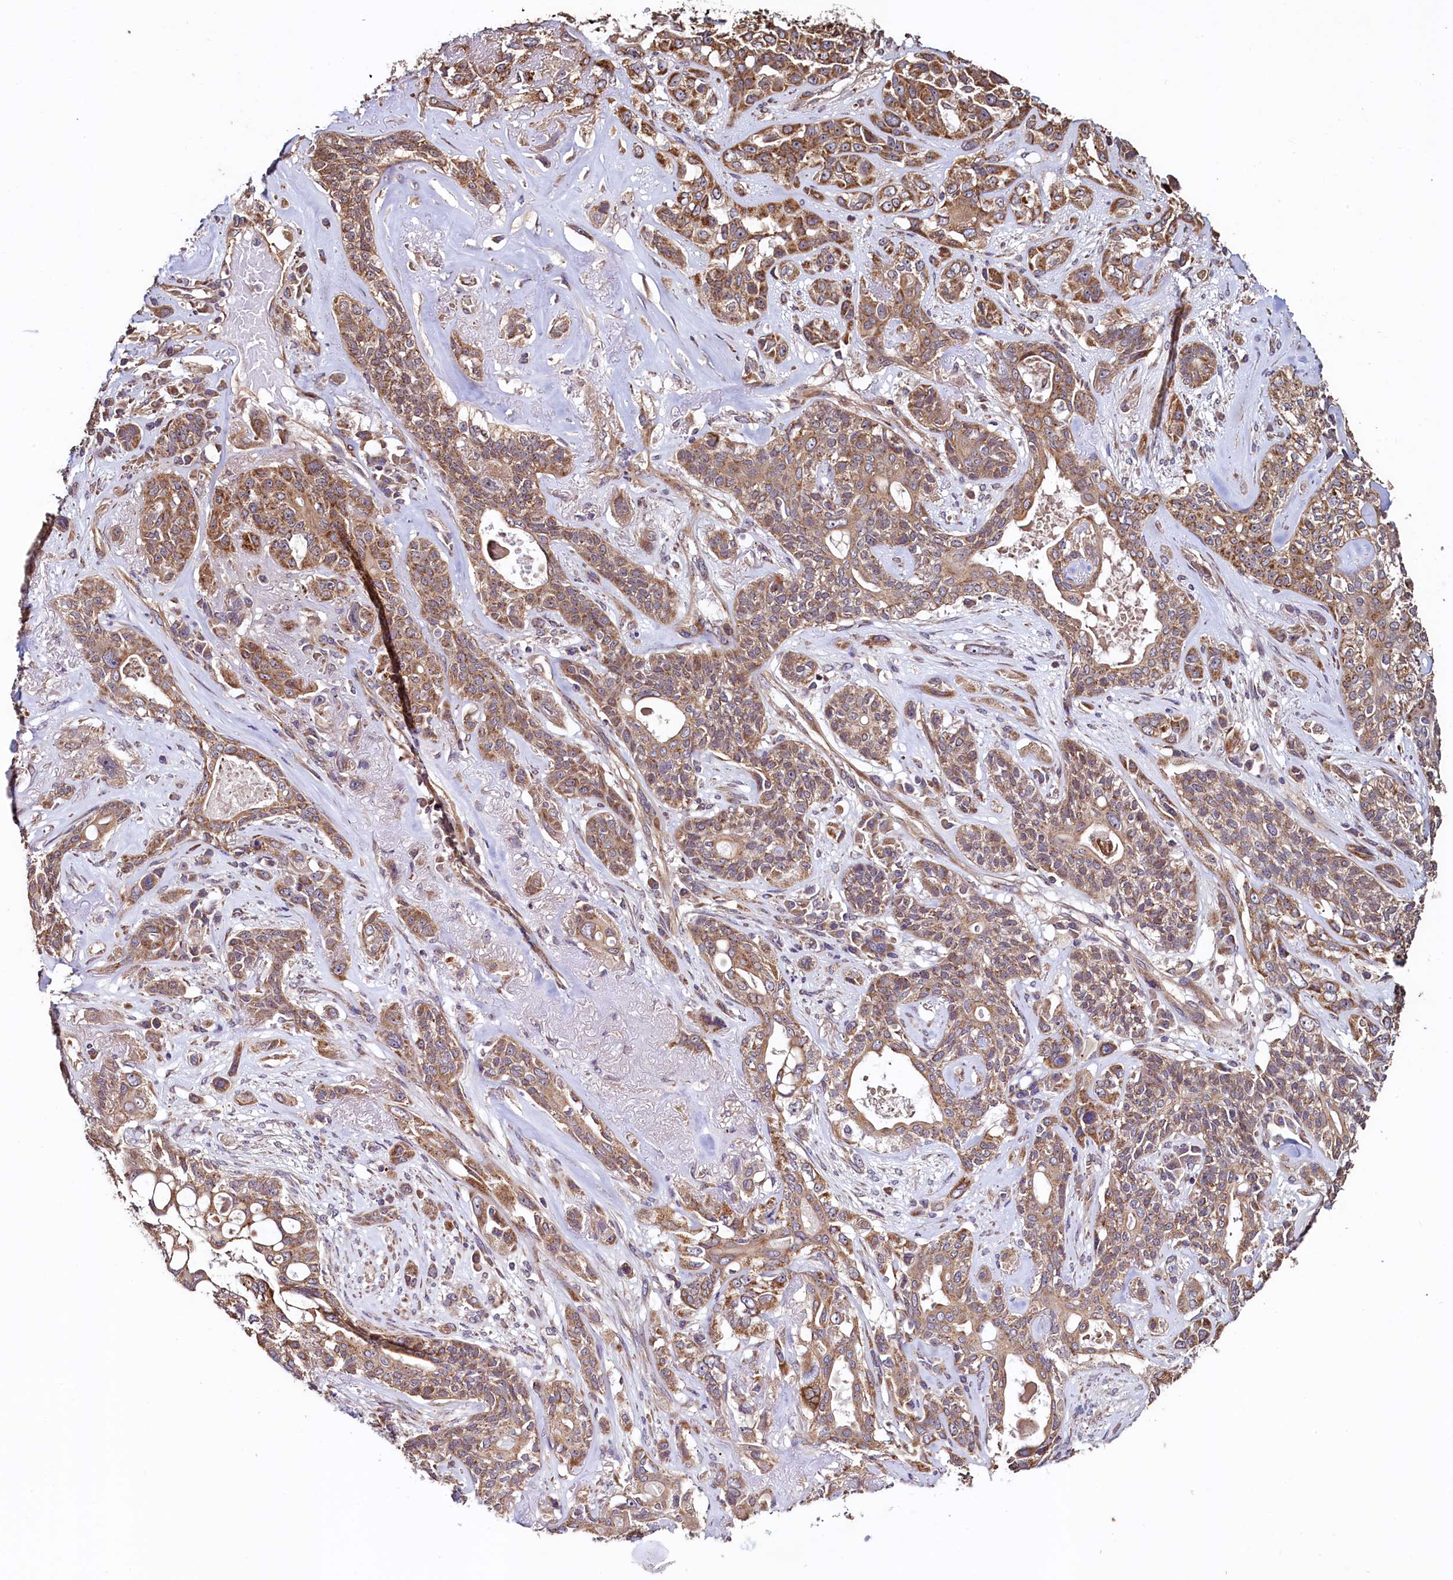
{"staining": {"intensity": "moderate", "quantity": "25%-75%", "location": "cytoplasmic/membranous"}, "tissue": "lung cancer", "cell_type": "Tumor cells", "image_type": "cancer", "snomed": [{"axis": "morphology", "description": "Squamous cell carcinoma, NOS"}, {"axis": "topography", "description": "Lung"}], "caption": "Immunohistochemical staining of lung cancer (squamous cell carcinoma) reveals moderate cytoplasmic/membranous protein expression in approximately 25%-75% of tumor cells.", "gene": "RBFA", "patient": {"sex": "female", "age": 70}}